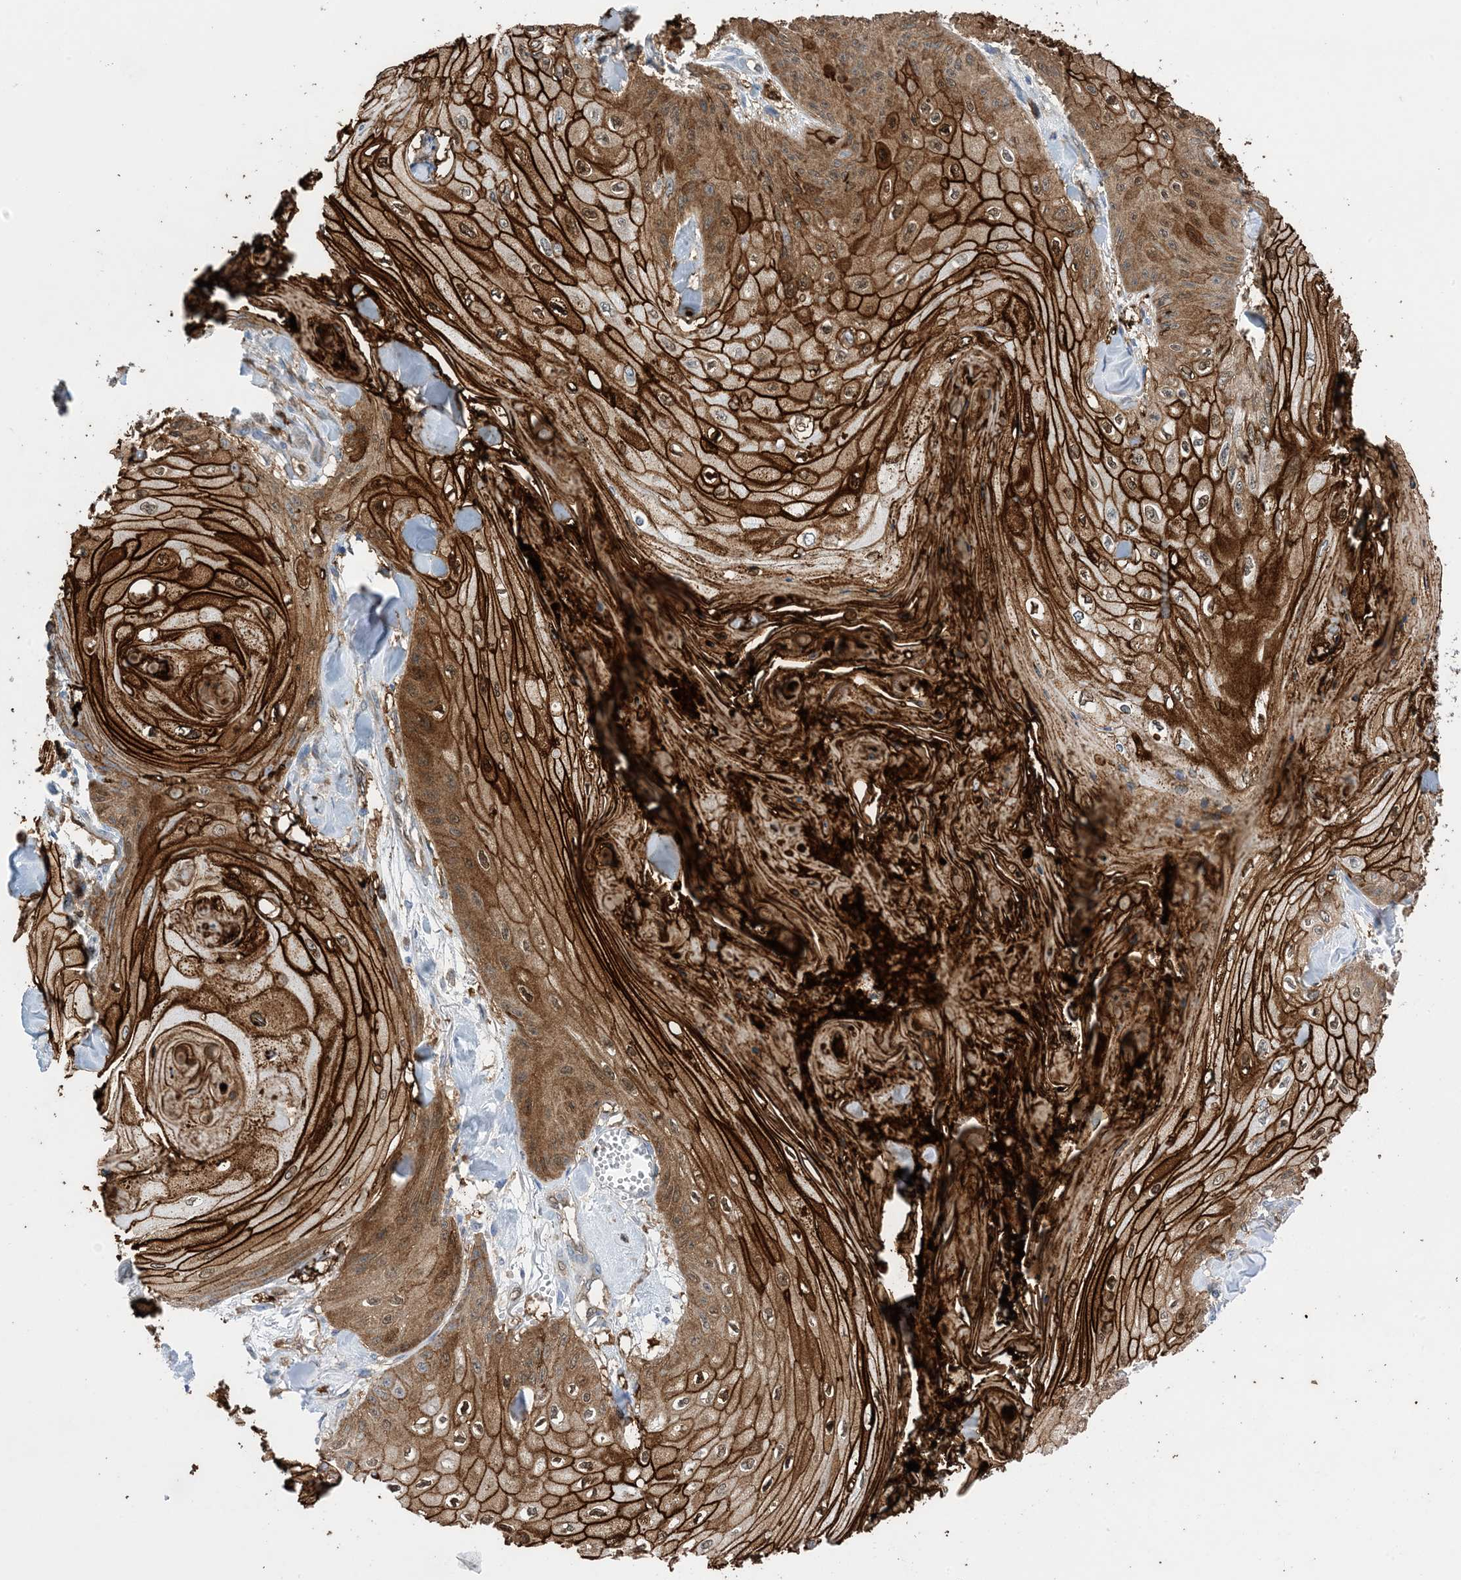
{"staining": {"intensity": "strong", "quantity": ">75%", "location": "cytoplasmic/membranous"}, "tissue": "skin cancer", "cell_type": "Tumor cells", "image_type": "cancer", "snomed": [{"axis": "morphology", "description": "Squamous cell carcinoma, NOS"}, {"axis": "topography", "description": "Skin"}], "caption": "A brown stain highlights strong cytoplasmic/membranous positivity of a protein in human skin squamous cell carcinoma tumor cells.", "gene": "ANXA1", "patient": {"sex": "male", "age": 74}}